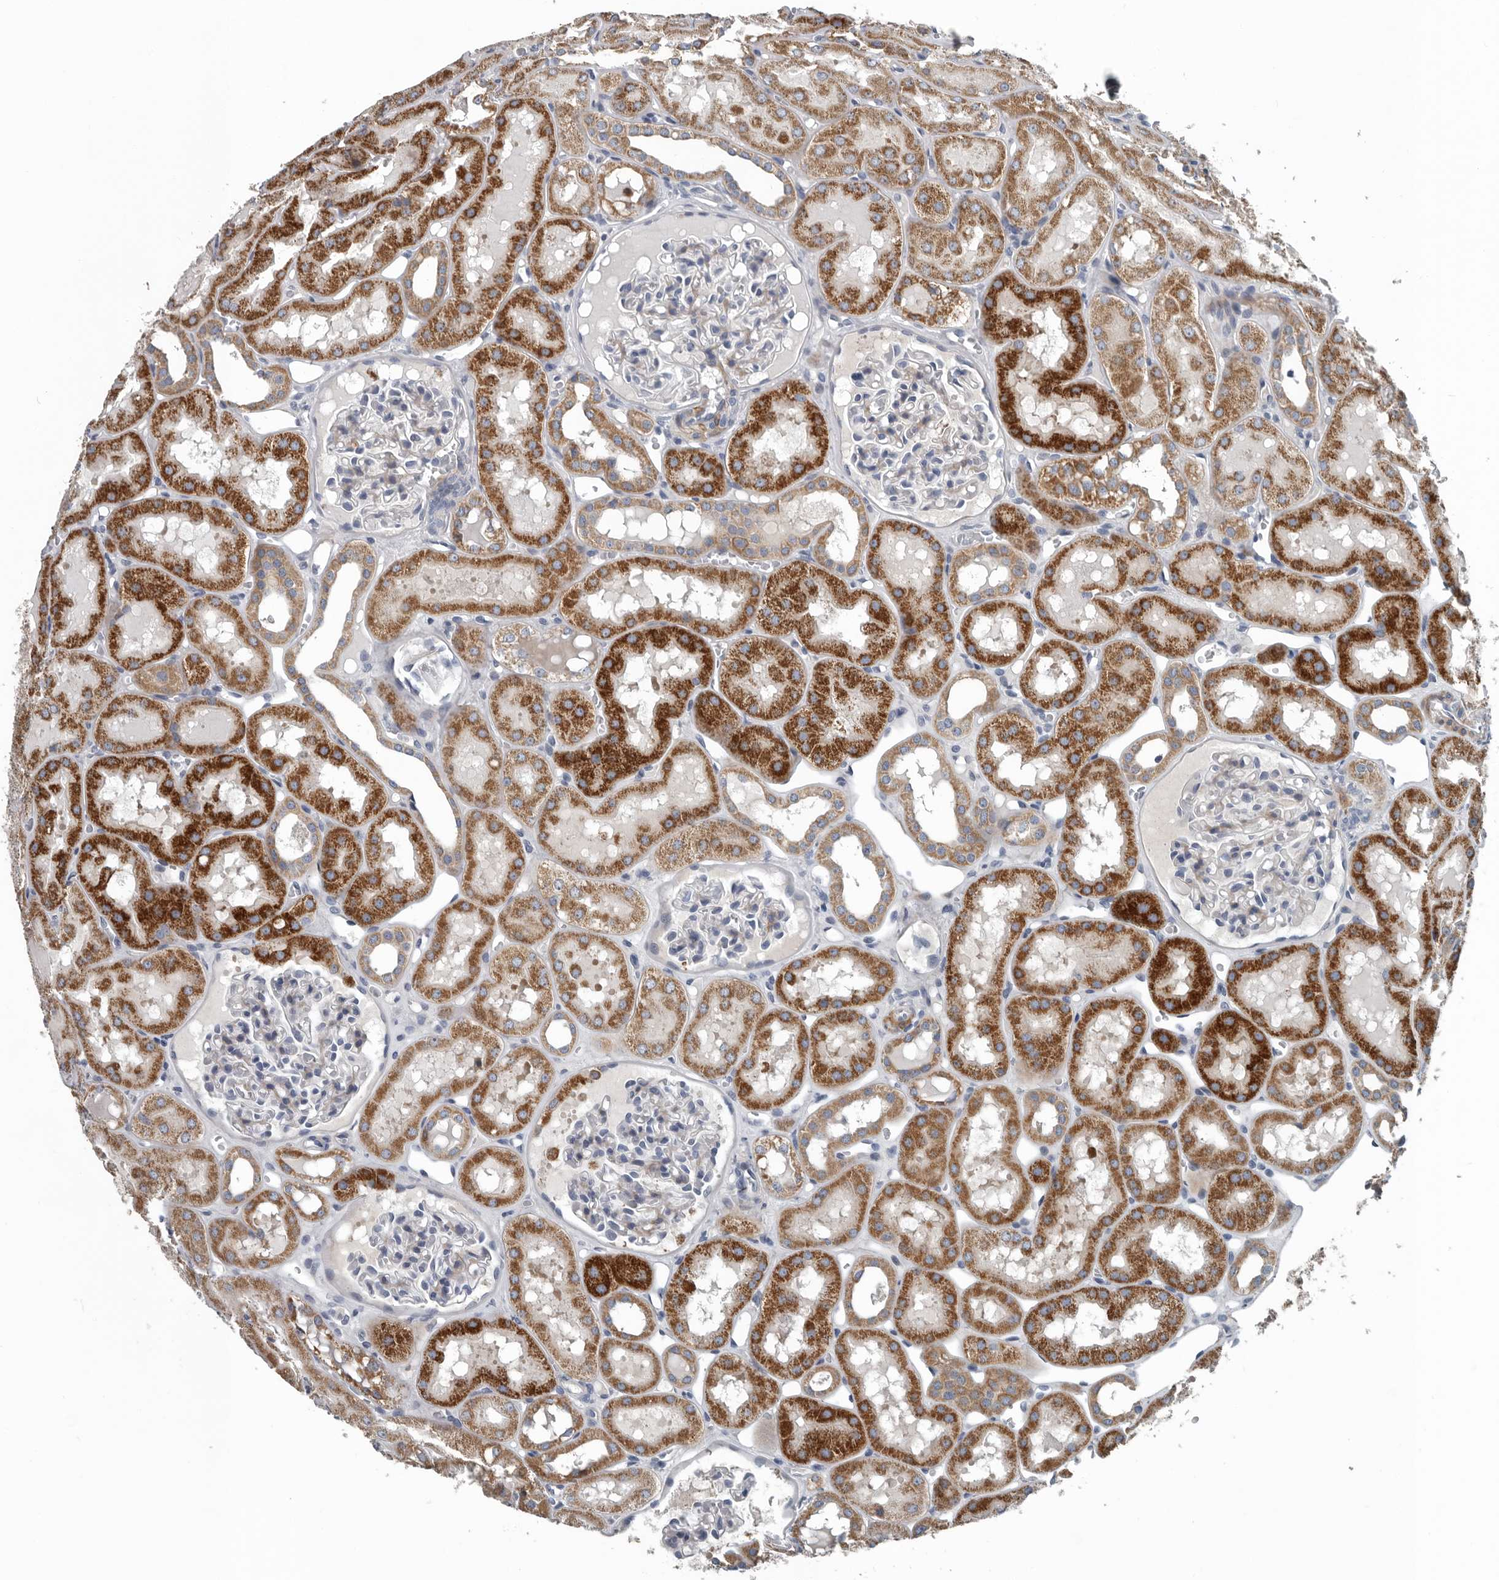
{"staining": {"intensity": "negative", "quantity": "none", "location": "none"}, "tissue": "kidney", "cell_type": "Cells in glomeruli", "image_type": "normal", "snomed": [{"axis": "morphology", "description": "Normal tissue, NOS"}, {"axis": "topography", "description": "Kidney"}, {"axis": "topography", "description": "Urinary bladder"}], "caption": "IHC of normal kidney exhibits no expression in cells in glomeruli. Nuclei are stained in blue.", "gene": "DPY19L4", "patient": {"sex": "male", "age": 16}}